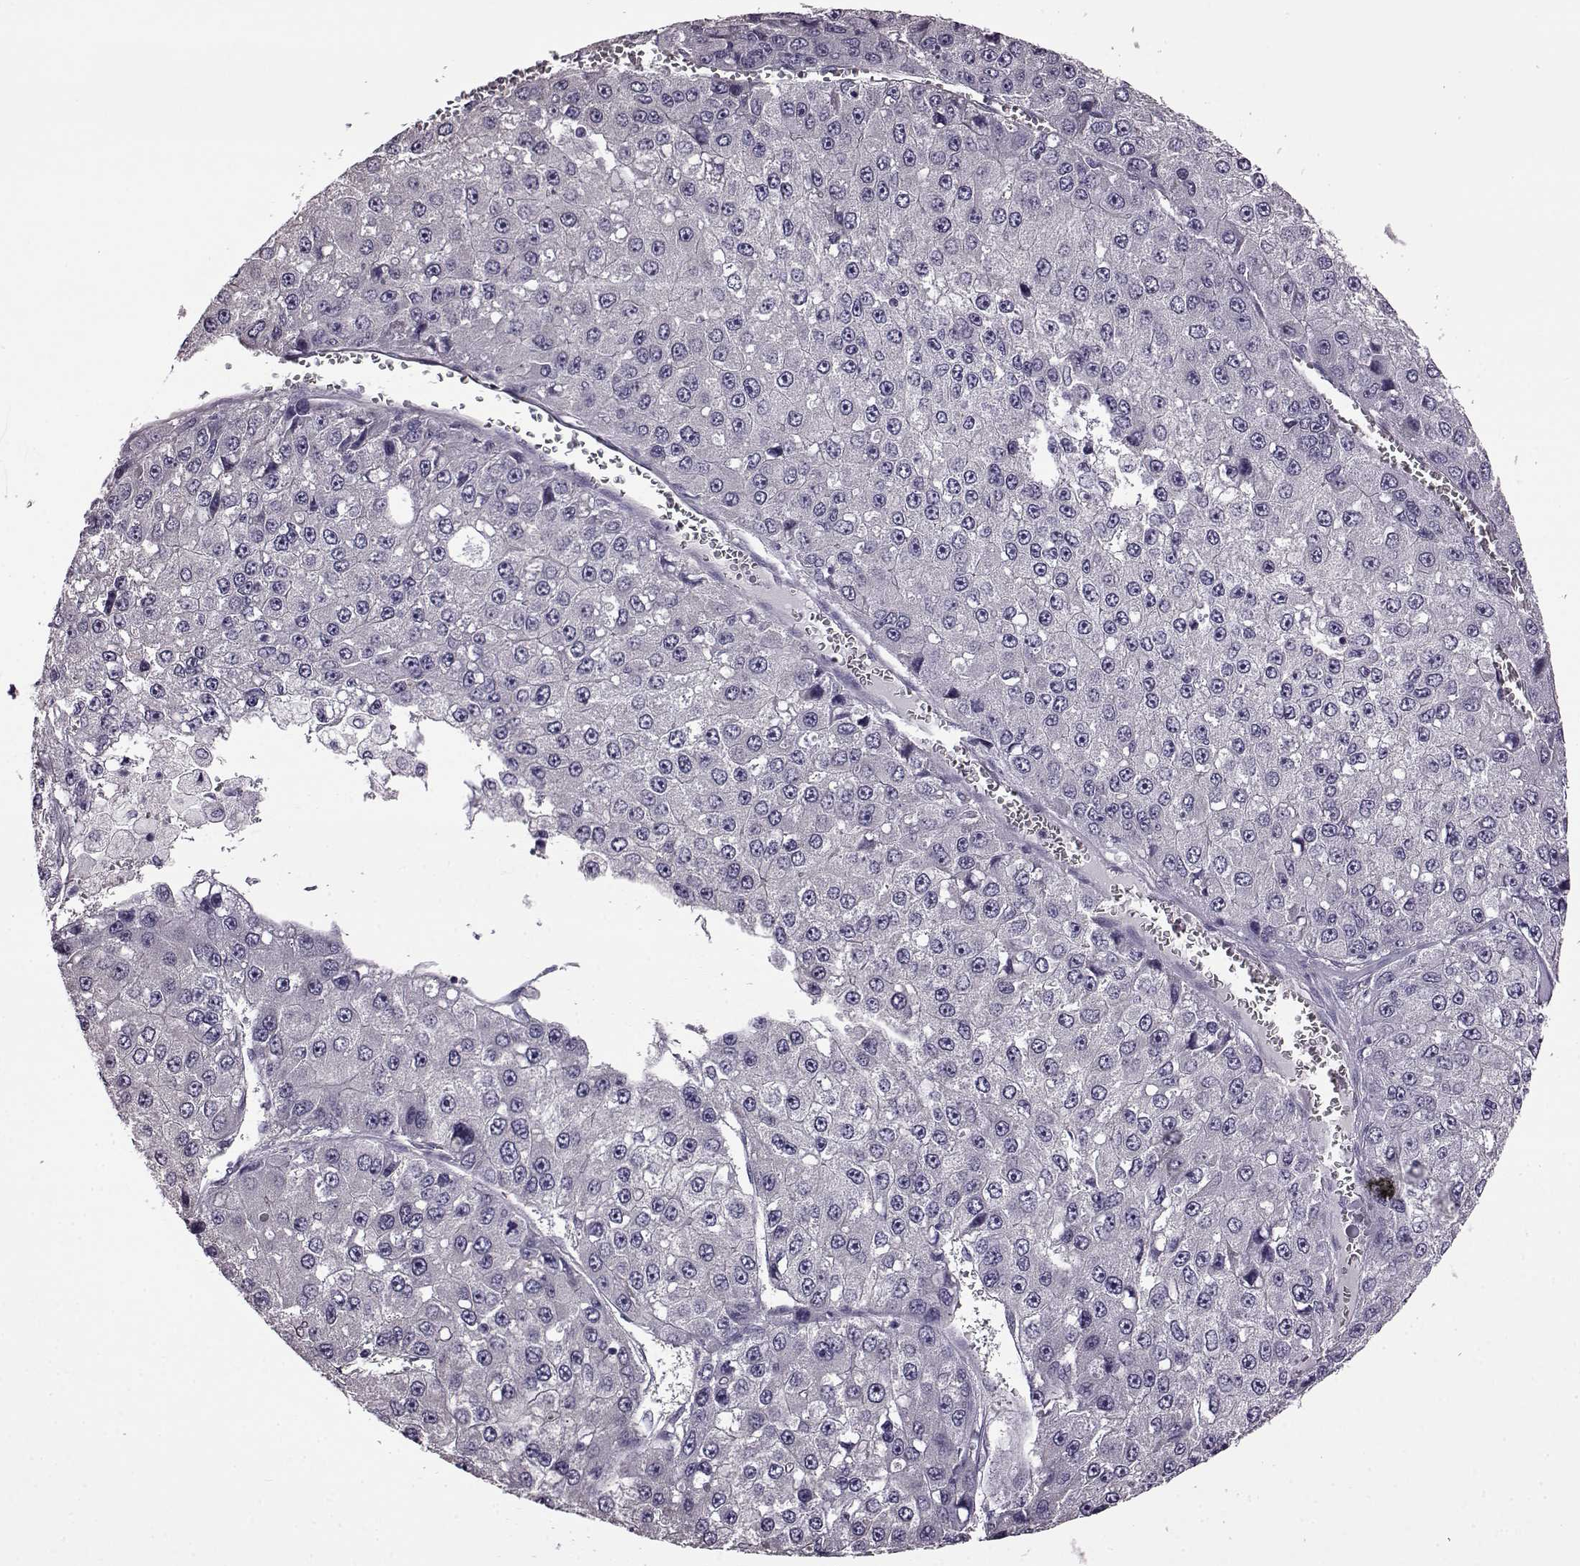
{"staining": {"intensity": "negative", "quantity": "none", "location": "none"}, "tissue": "liver cancer", "cell_type": "Tumor cells", "image_type": "cancer", "snomed": [{"axis": "morphology", "description": "Carcinoma, Hepatocellular, NOS"}, {"axis": "topography", "description": "Liver"}], "caption": "Tumor cells are negative for protein expression in human liver cancer. (Immunohistochemistry, brightfield microscopy, high magnification).", "gene": "EDDM3B", "patient": {"sex": "female", "age": 73}}